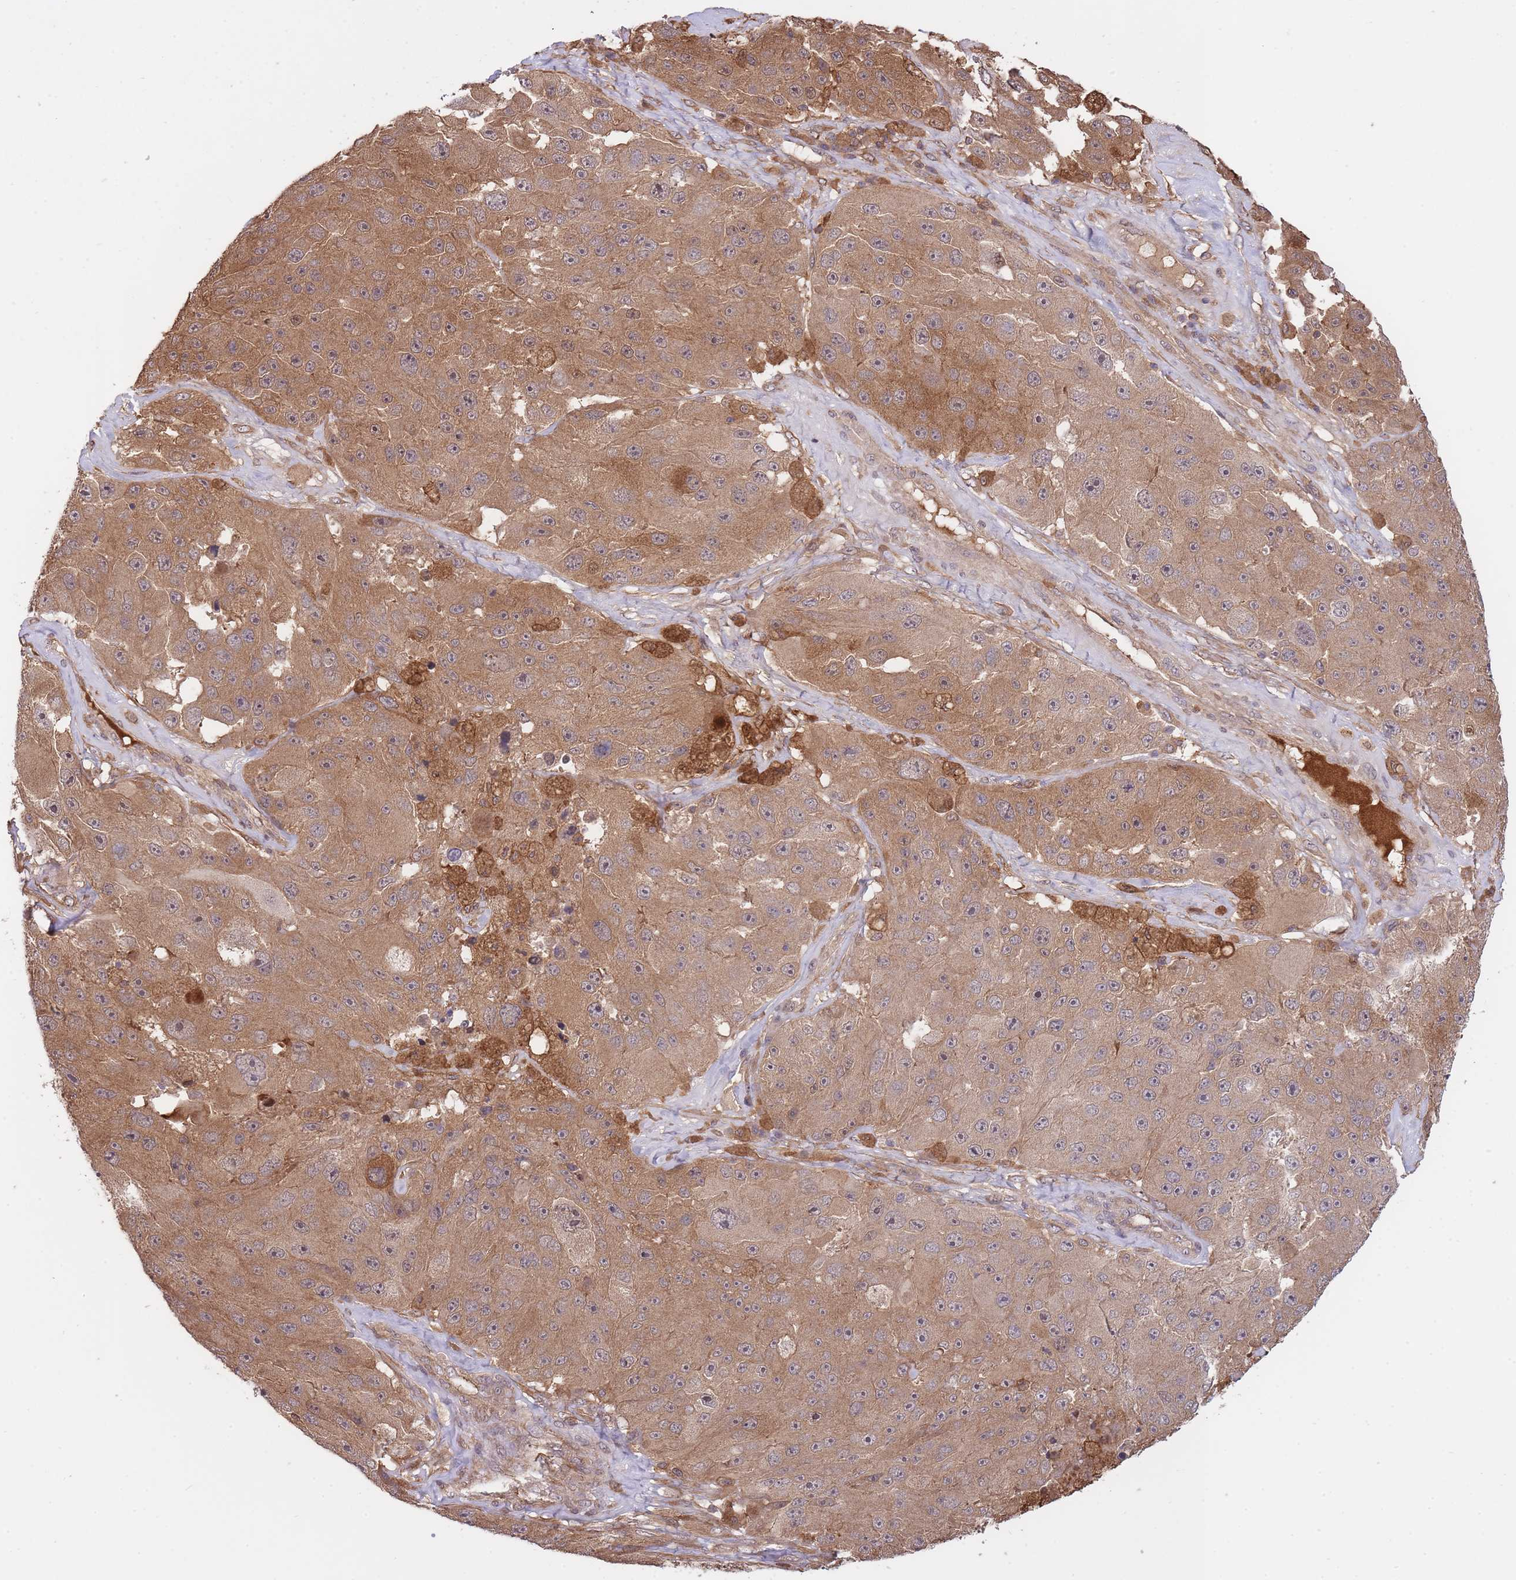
{"staining": {"intensity": "moderate", "quantity": ">75%", "location": "cytoplasmic/membranous"}, "tissue": "melanoma", "cell_type": "Tumor cells", "image_type": "cancer", "snomed": [{"axis": "morphology", "description": "Malignant melanoma, Metastatic site"}, {"axis": "topography", "description": "Lymph node"}], "caption": "A high-resolution photomicrograph shows immunohistochemistry staining of melanoma, which demonstrates moderate cytoplasmic/membranous expression in about >75% of tumor cells.", "gene": "ZNF304", "patient": {"sex": "male", "age": 62}}